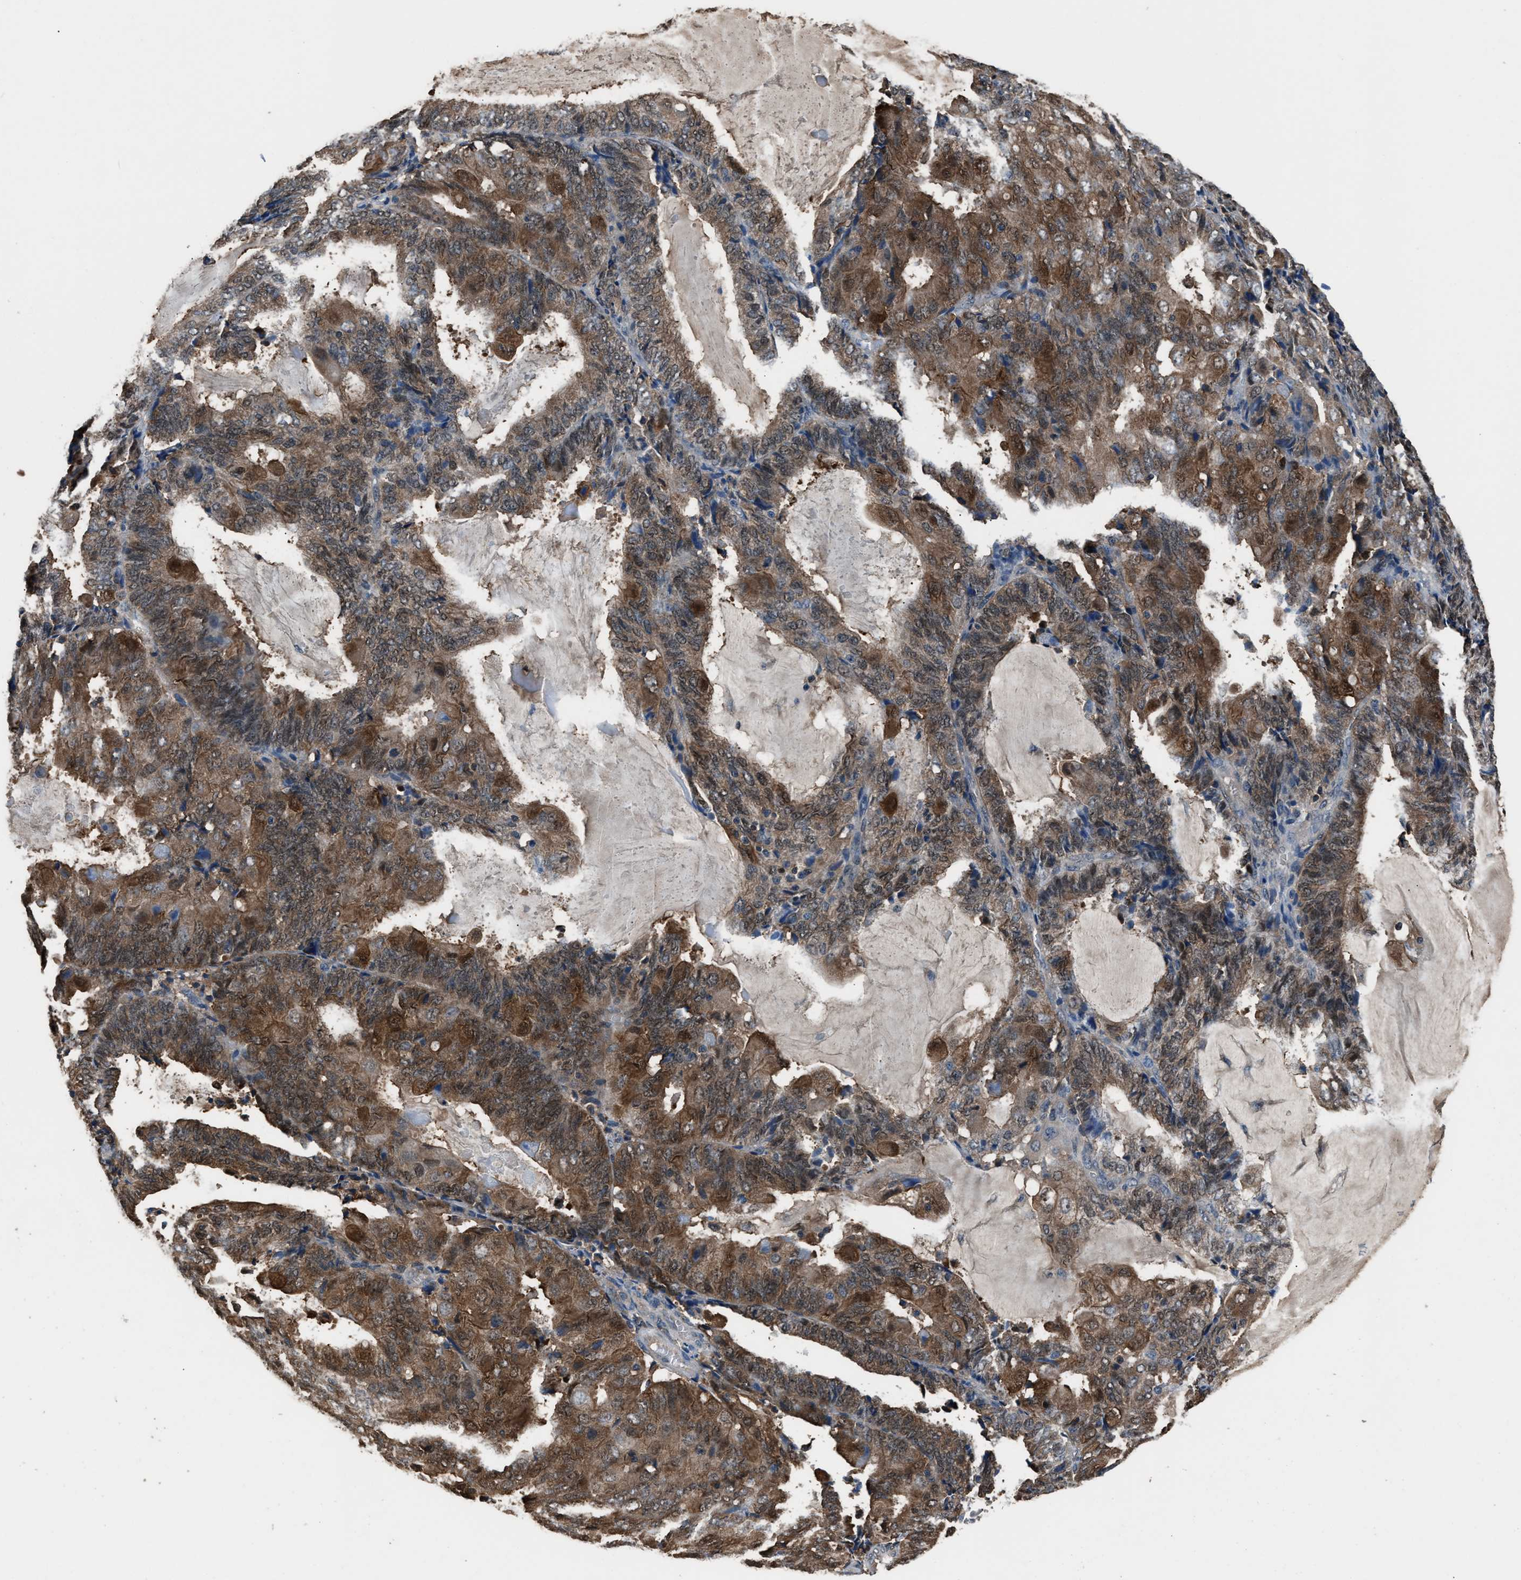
{"staining": {"intensity": "moderate", "quantity": ">75%", "location": "cytoplasmic/membranous"}, "tissue": "endometrial cancer", "cell_type": "Tumor cells", "image_type": "cancer", "snomed": [{"axis": "morphology", "description": "Adenocarcinoma, NOS"}, {"axis": "topography", "description": "Endometrium"}], "caption": "DAB (3,3'-diaminobenzidine) immunohistochemical staining of human endometrial adenocarcinoma shows moderate cytoplasmic/membranous protein expression in about >75% of tumor cells.", "gene": "GSTP1", "patient": {"sex": "female", "age": 81}}